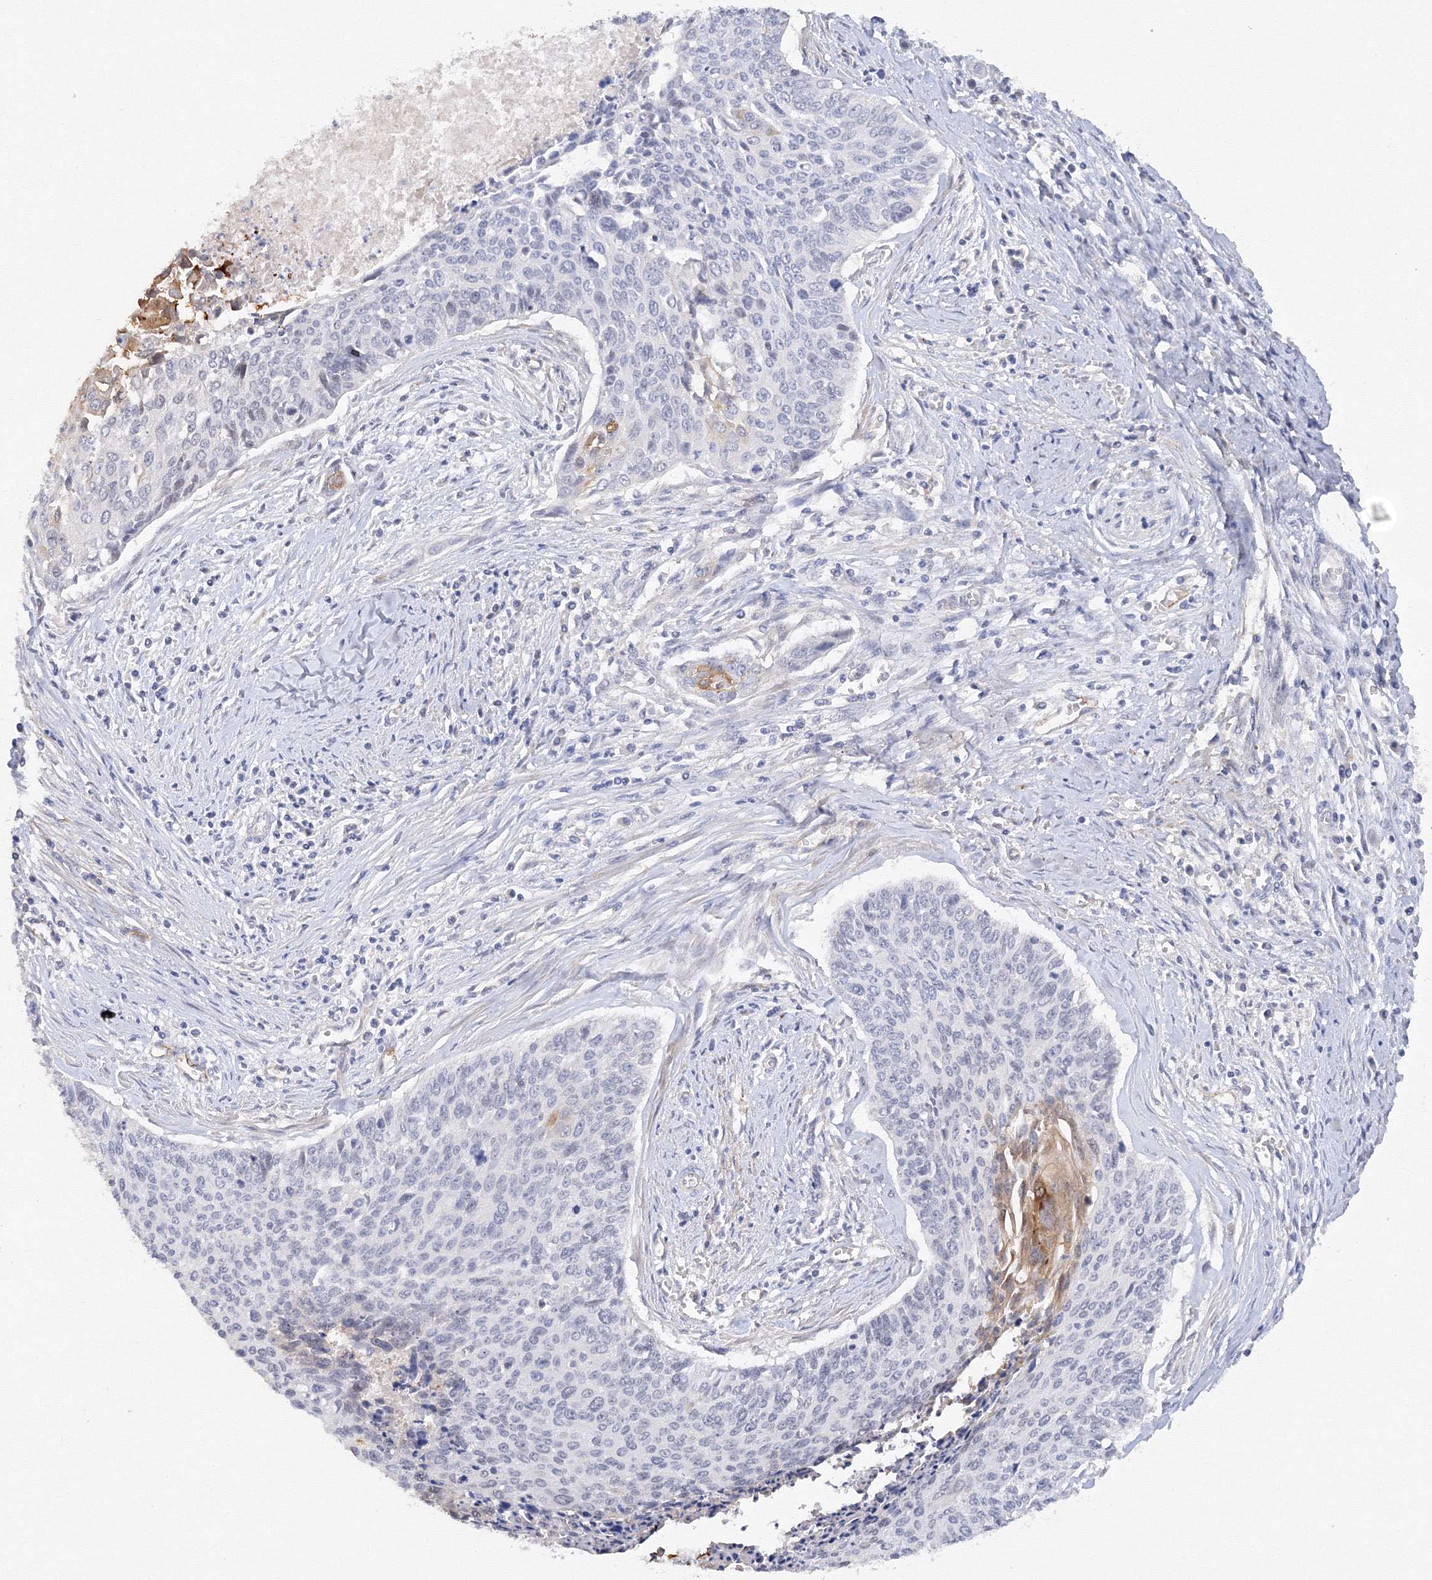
{"staining": {"intensity": "strong", "quantity": "<25%", "location": "cytoplasmic/membranous"}, "tissue": "cervical cancer", "cell_type": "Tumor cells", "image_type": "cancer", "snomed": [{"axis": "morphology", "description": "Squamous cell carcinoma, NOS"}, {"axis": "topography", "description": "Cervix"}], "caption": "Immunohistochemistry (IHC) micrograph of human squamous cell carcinoma (cervical) stained for a protein (brown), which exhibits medium levels of strong cytoplasmic/membranous positivity in approximately <25% of tumor cells.", "gene": "DIS3L2", "patient": {"sex": "female", "age": 55}}